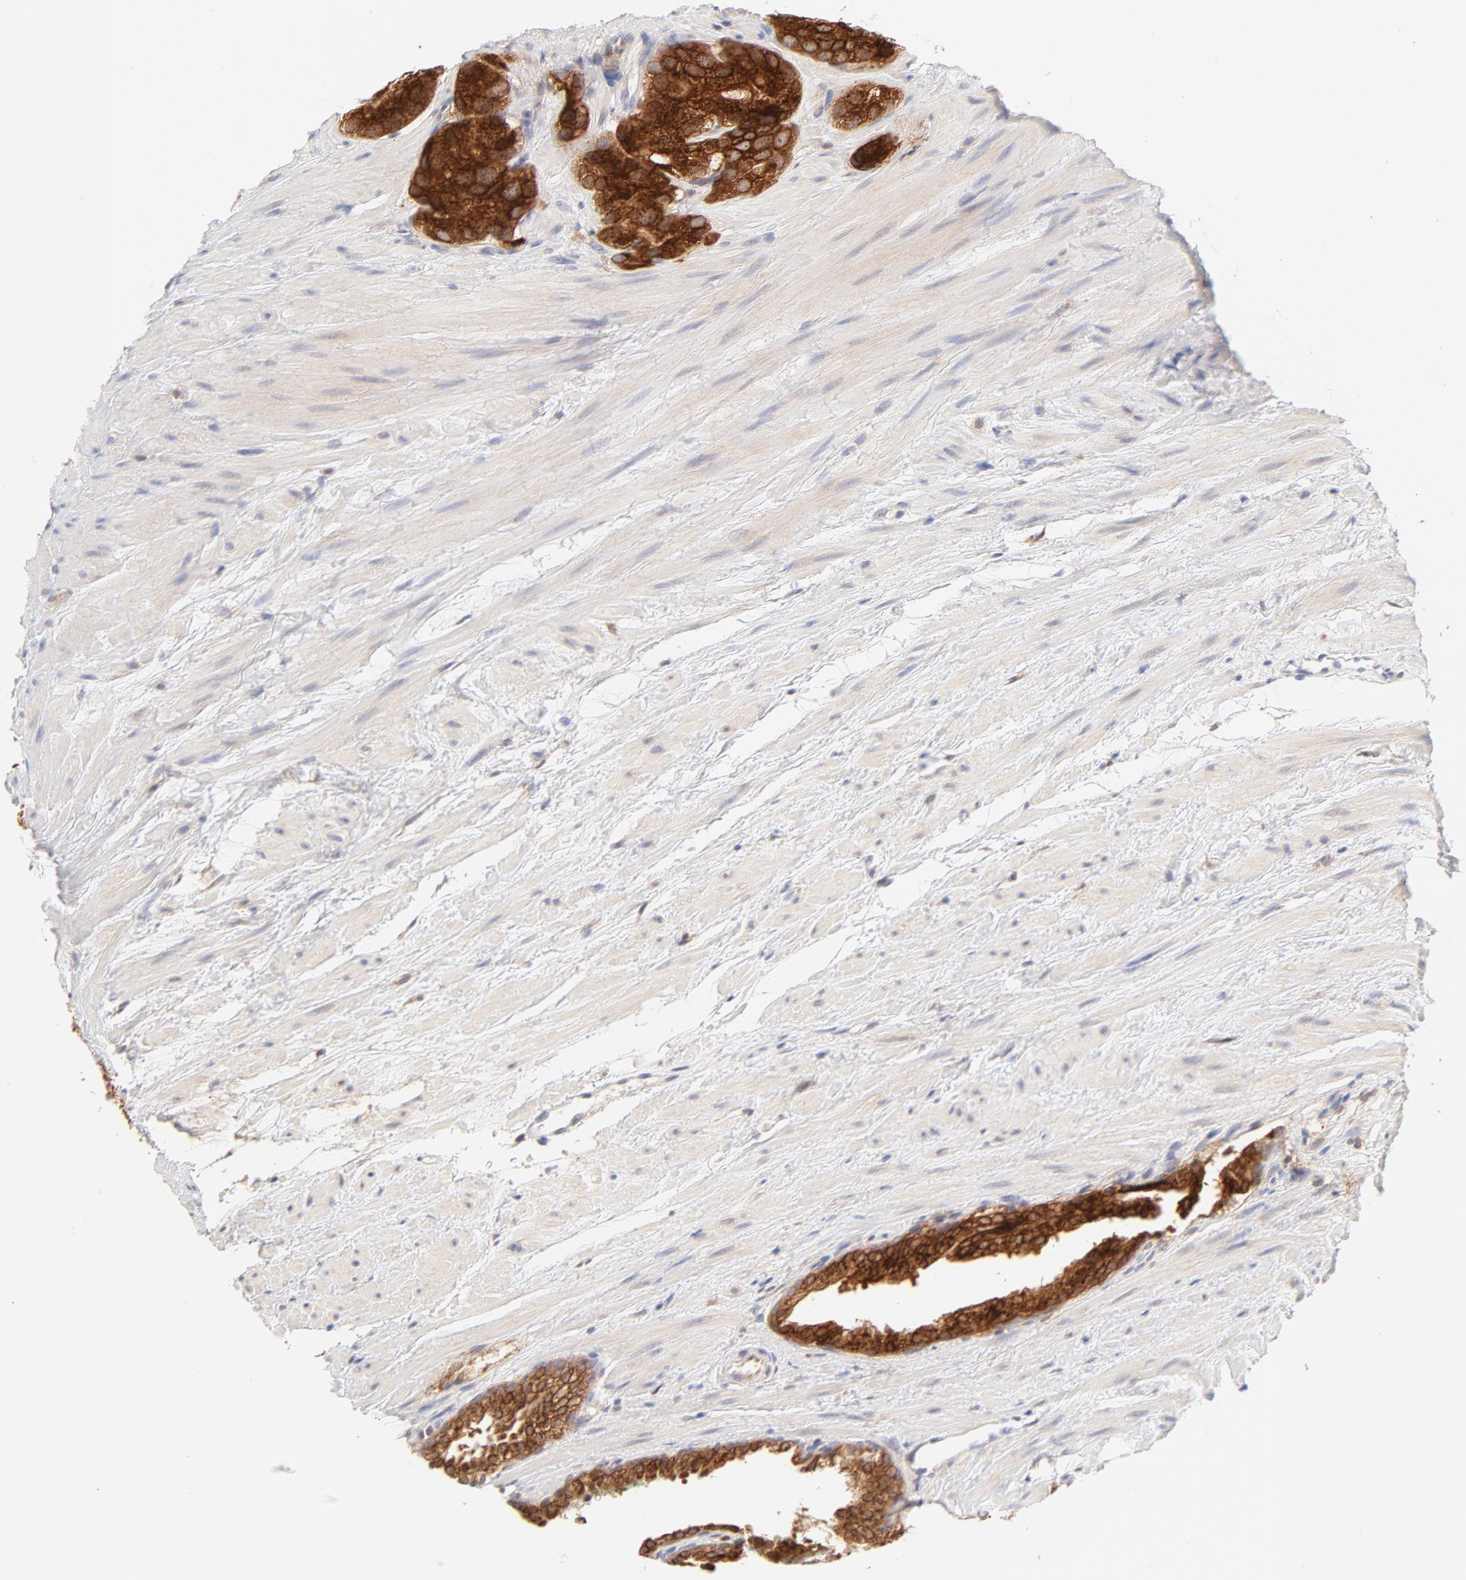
{"staining": {"intensity": "strong", "quantity": ">75%", "location": "cytoplasmic/membranous"}, "tissue": "prostate cancer", "cell_type": "Tumor cells", "image_type": "cancer", "snomed": [{"axis": "morphology", "description": "Adenocarcinoma, Low grade"}, {"axis": "topography", "description": "Prostate"}], "caption": "Human prostate cancer stained with a protein marker reveals strong staining in tumor cells.", "gene": "RPS6KA1", "patient": {"sex": "male", "age": 69}}